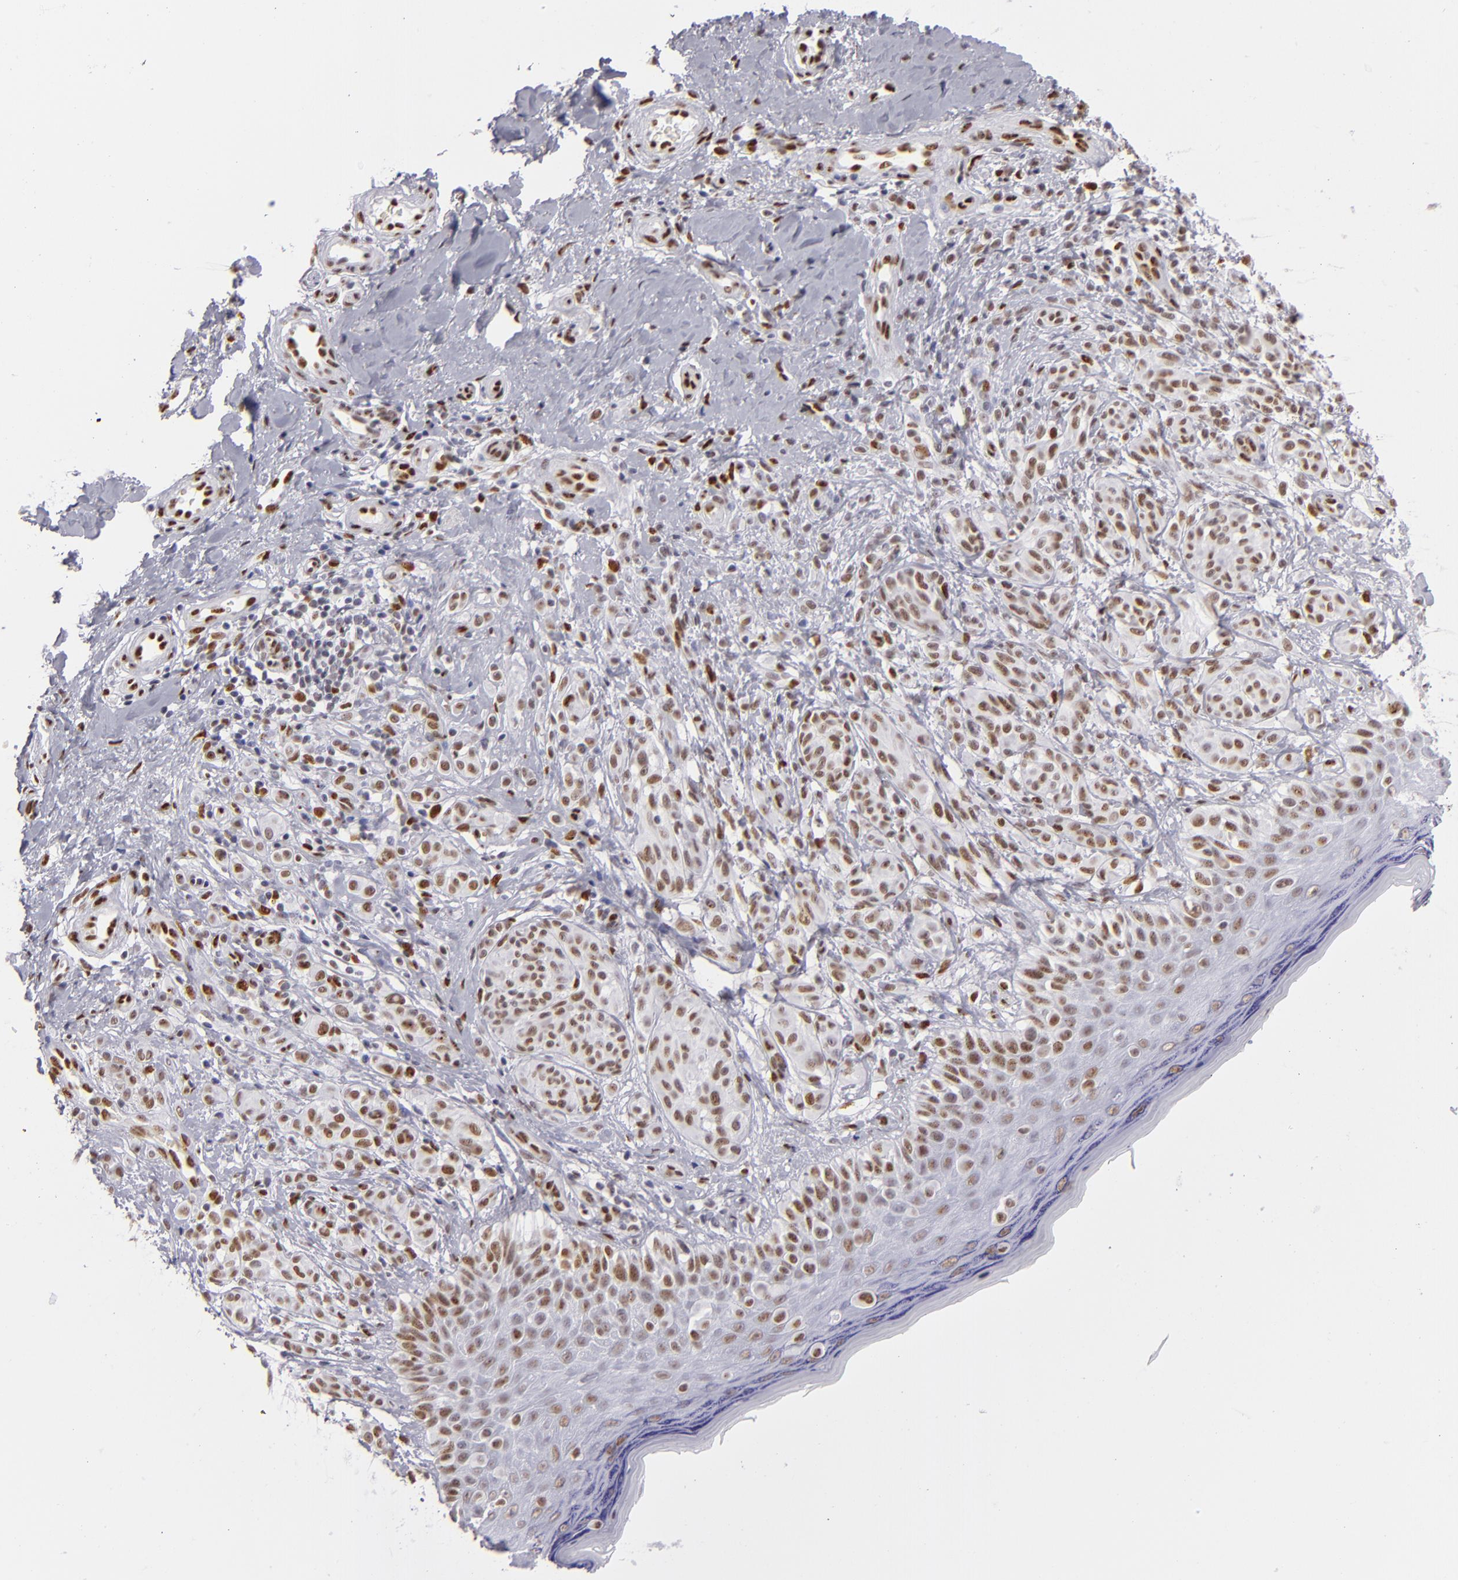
{"staining": {"intensity": "strong", "quantity": ">75%", "location": "nuclear"}, "tissue": "melanoma", "cell_type": "Tumor cells", "image_type": "cancer", "snomed": [{"axis": "morphology", "description": "Malignant melanoma, NOS"}, {"axis": "topography", "description": "Skin"}], "caption": "An image of human melanoma stained for a protein displays strong nuclear brown staining in tumor cells. The protein of interest is shown in brown color, while the nuclei are stained blue.", "gene": "TOP3A", "patient": {"sex": "male", "age": 57}}